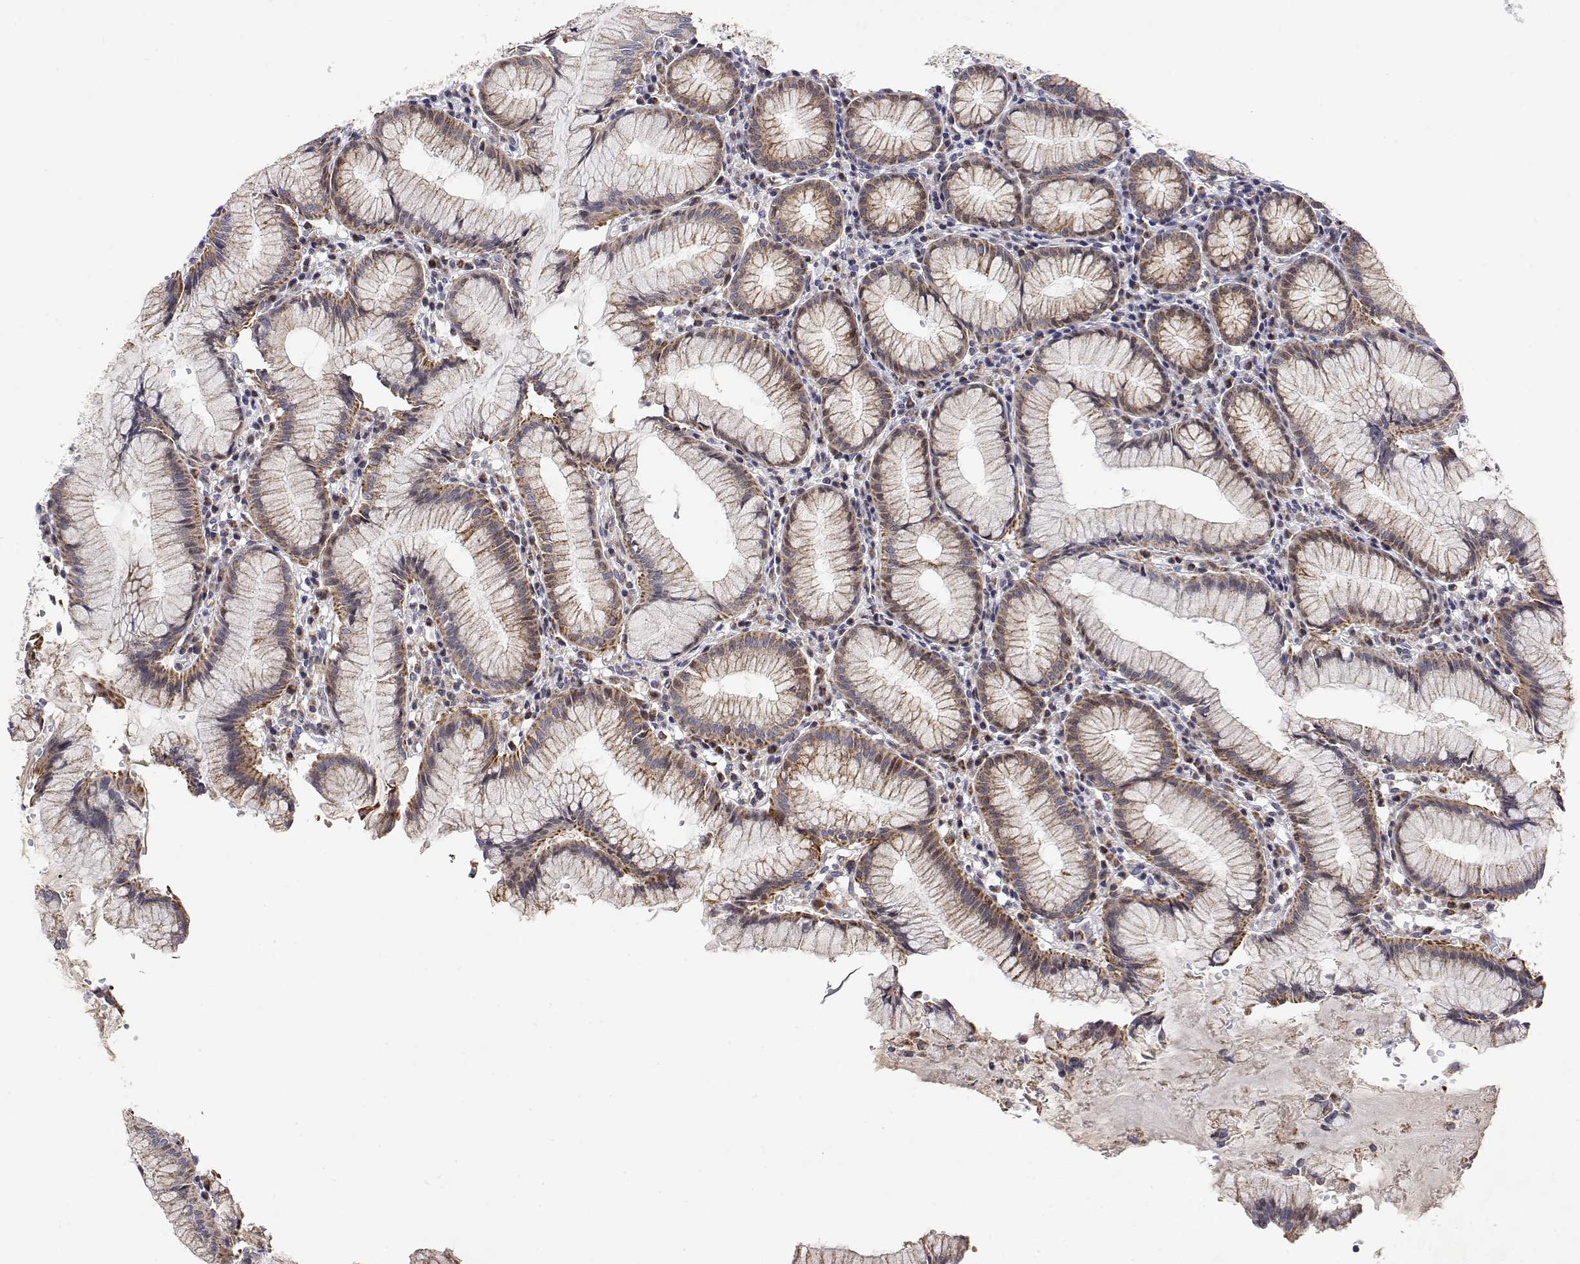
{"staining": {"intensity": "moderate", "quantity": ">75%", "location": "cytoplasmic/membranous"}, "tissue": "stomach", "cell_type": "Glandular cells", "image_type": "normal", "snomed": [{"axis": "morphology", "description": "Normal tissue, NOS"}, {"axis": "topography", "description": "Stomach"}], "caption": "This is an image of immunohistochemistry (IHC) staining of benign stomach, which shows moderate staining in the cytoplasmic/membranous of glandular cells.", "gene": "GADD45GIP1", "patient": {"sex": "male", "age": 55}}